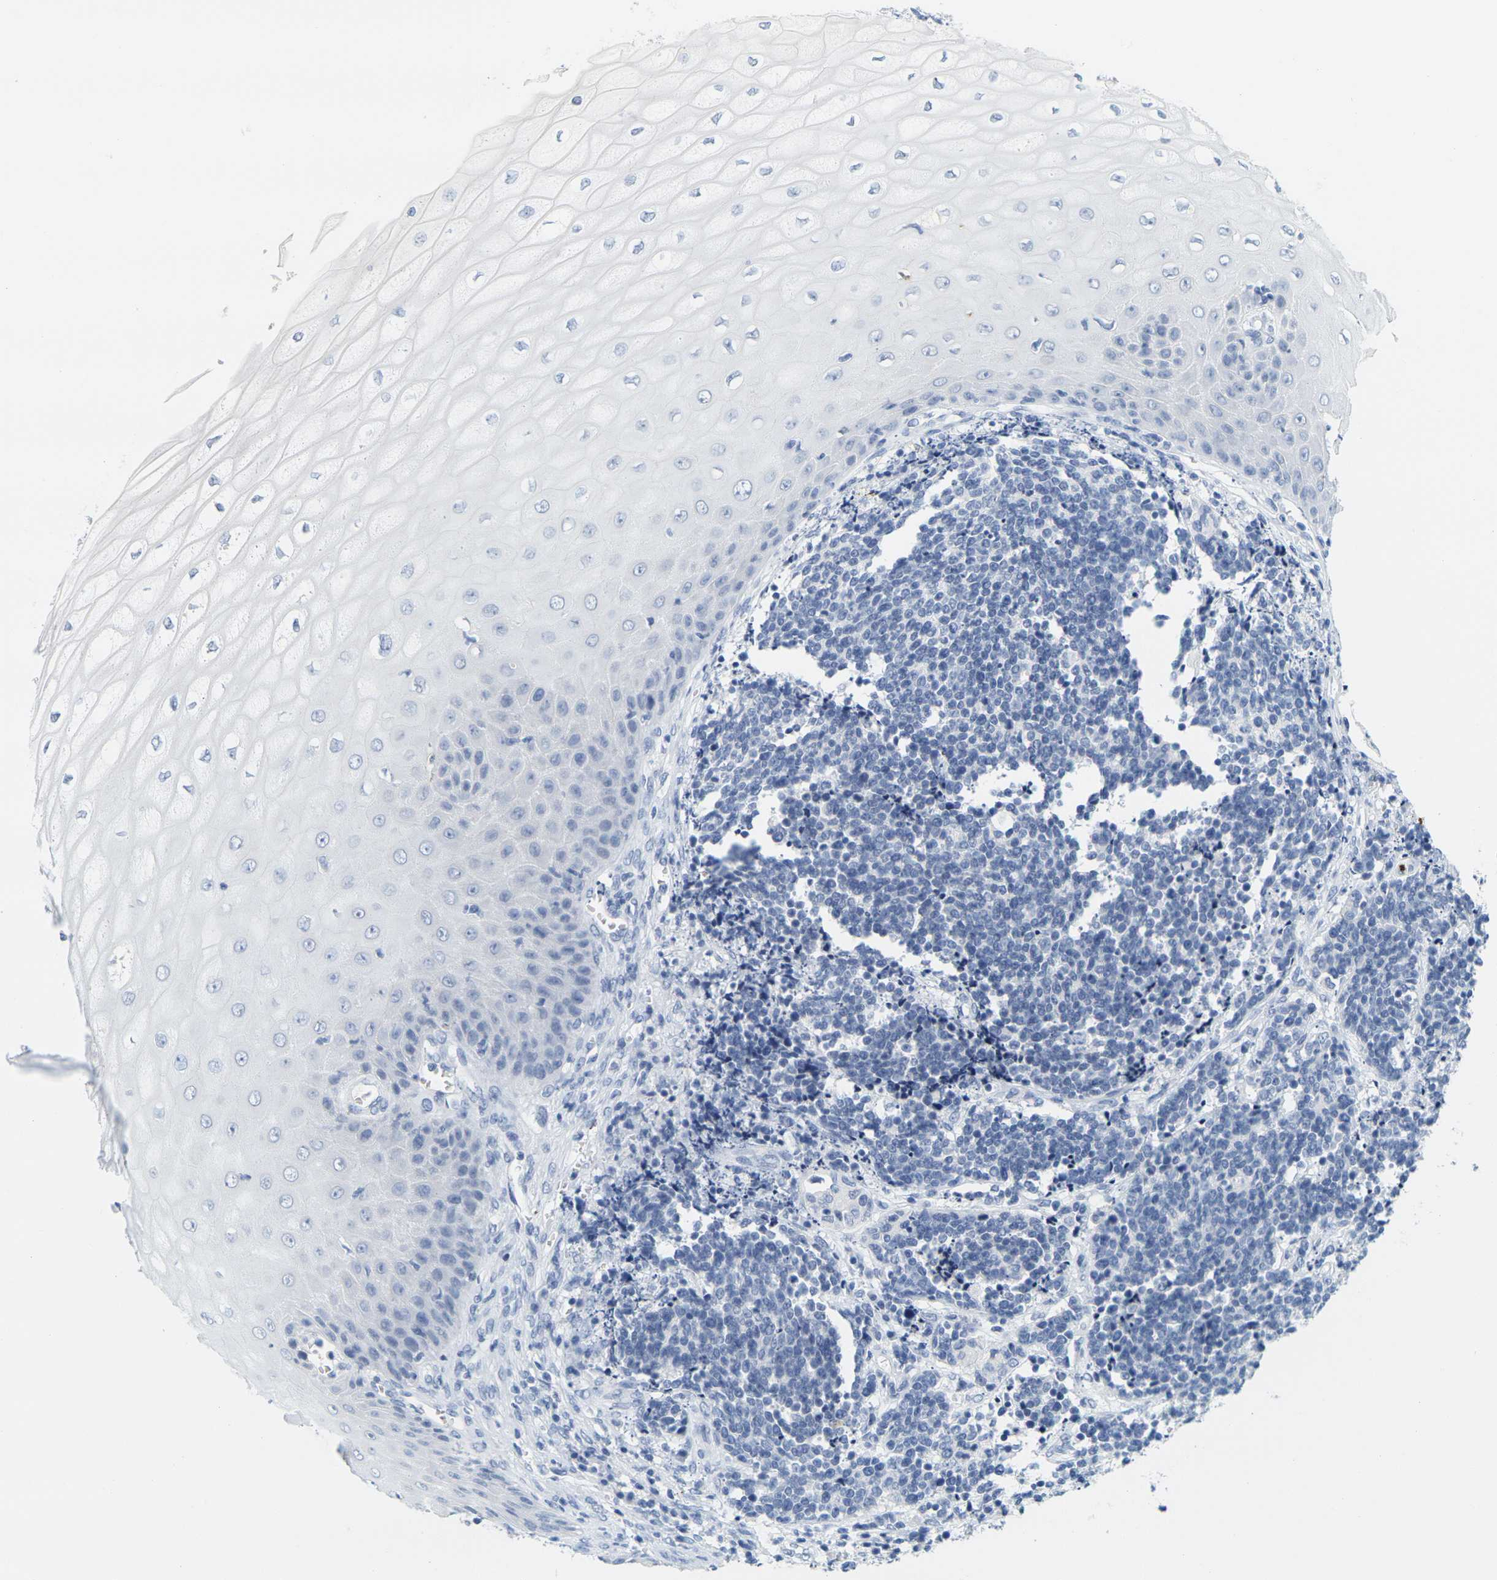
{"staining": {"intensity": "negative", "quantity": "none", "location": "none"}, "tissue": "cervical cancer", "cell_type": "Tumor cells", "image_type": "cancer", "snomed": [{"axis": "morphology", "description": "Squamous cell carcinoma, NOS"}, {"axis": "topography", "description": "Cervix"}], "caption": "The photomicrograph reveals no staining of tumor cells in cervical cancer (squamous cell carcinoma). (Stains: DAB (3,3'-diaminobenzidine) IHC with hematoxylin counter stain, Microscopy: brightfield microscopy at high magnification).", "gene": "HLA-DOB", "patient": {"sex": "female", "age": 35}}